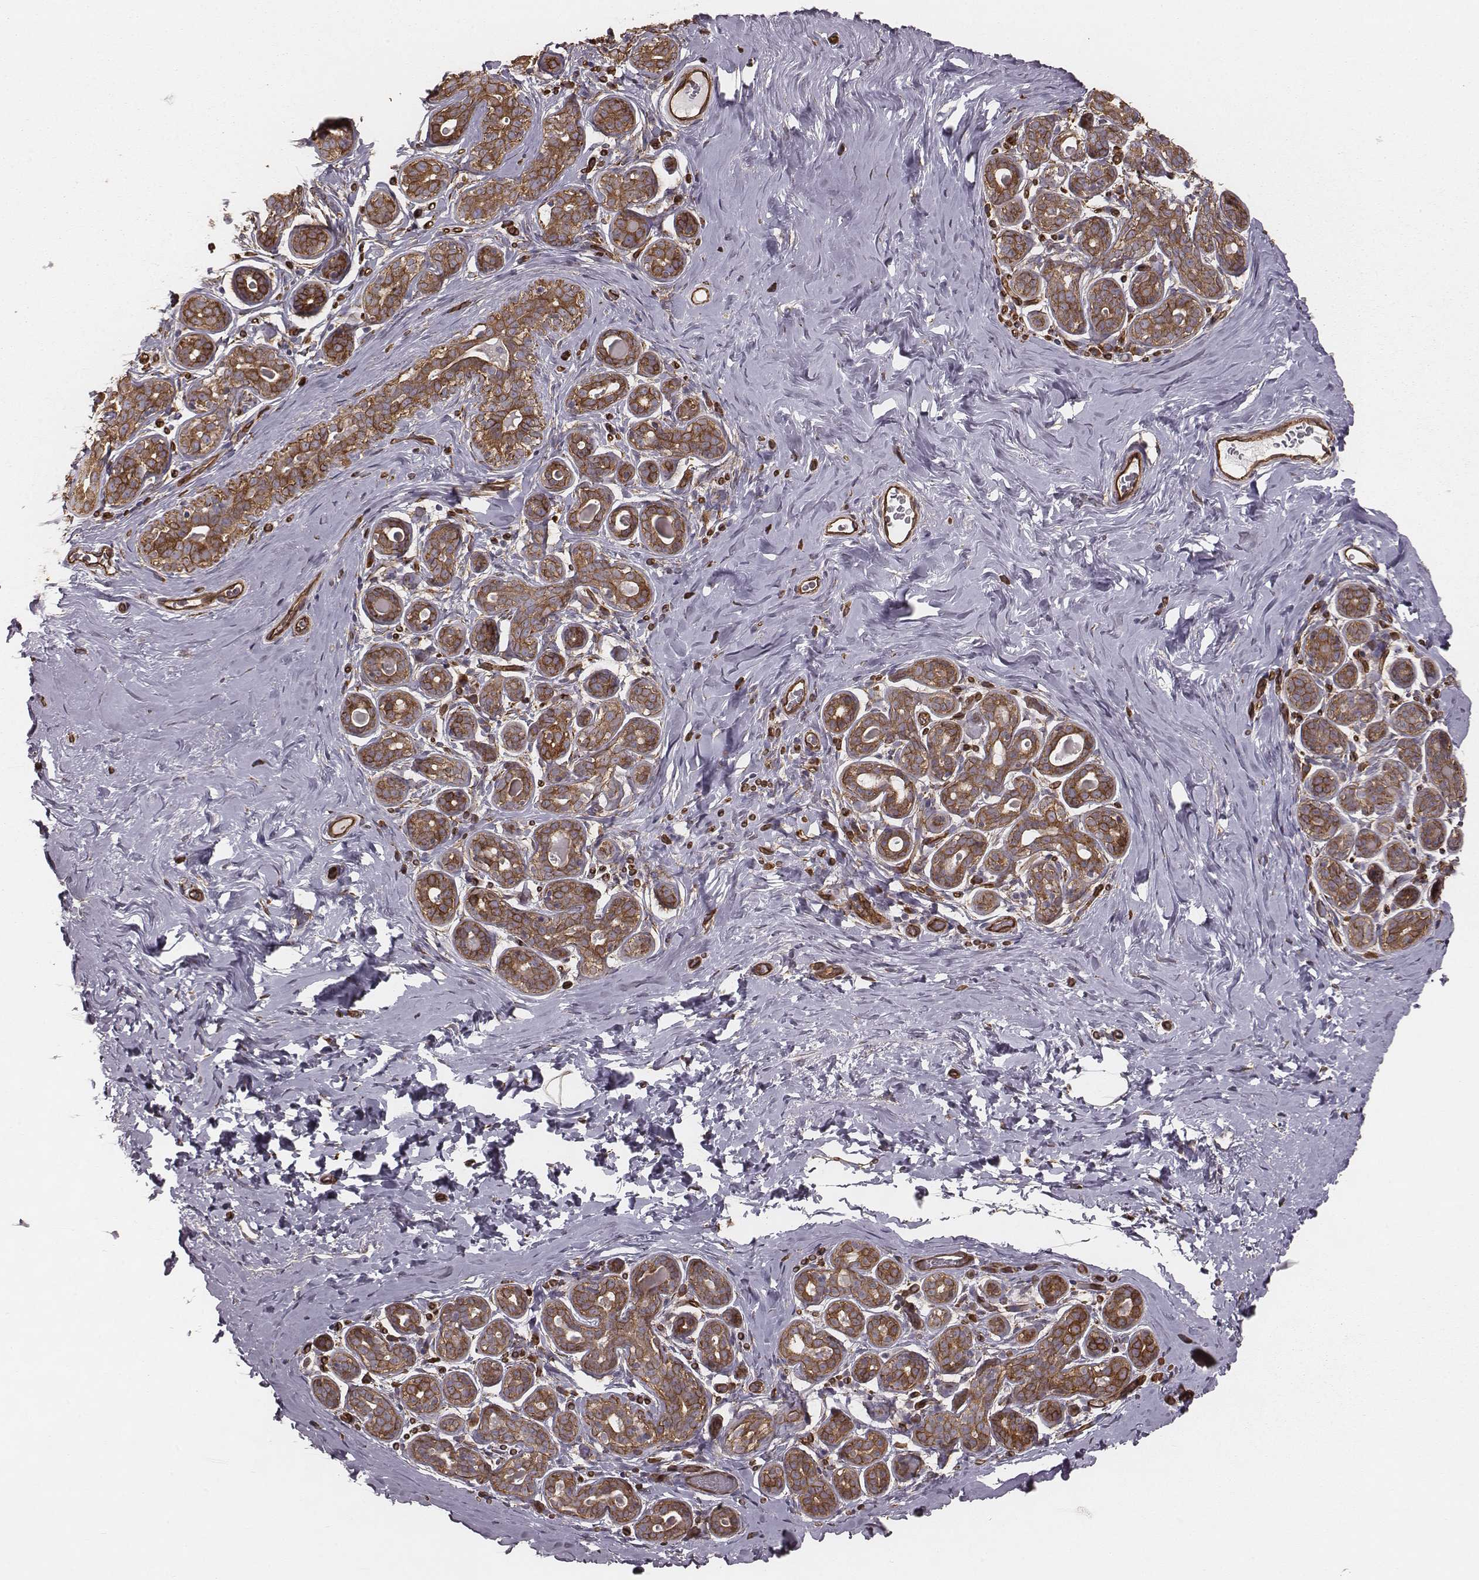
{"staining": {"intensity": "moderate", "quantity": ">75%", "location": "cytoplasmic/membranous,nuclear"}, "tissue": "breast", "cell_type": "Adipocytes", "image_type": "normal", "snomed": [{"axis": "morphology", "description": "Normal tissue, NOS"}, {"axis": "topography", "description": "Skin"}, {"axis": "topography", "description": "Breast"}], "caption": "Adipocytes display medium levels of moderate cytoplasmic/membranous,nuclear staining in about >75% of cells in benign human breast.", "gene": "PALMD", "patient": {"sex": "female", "age": 43}}